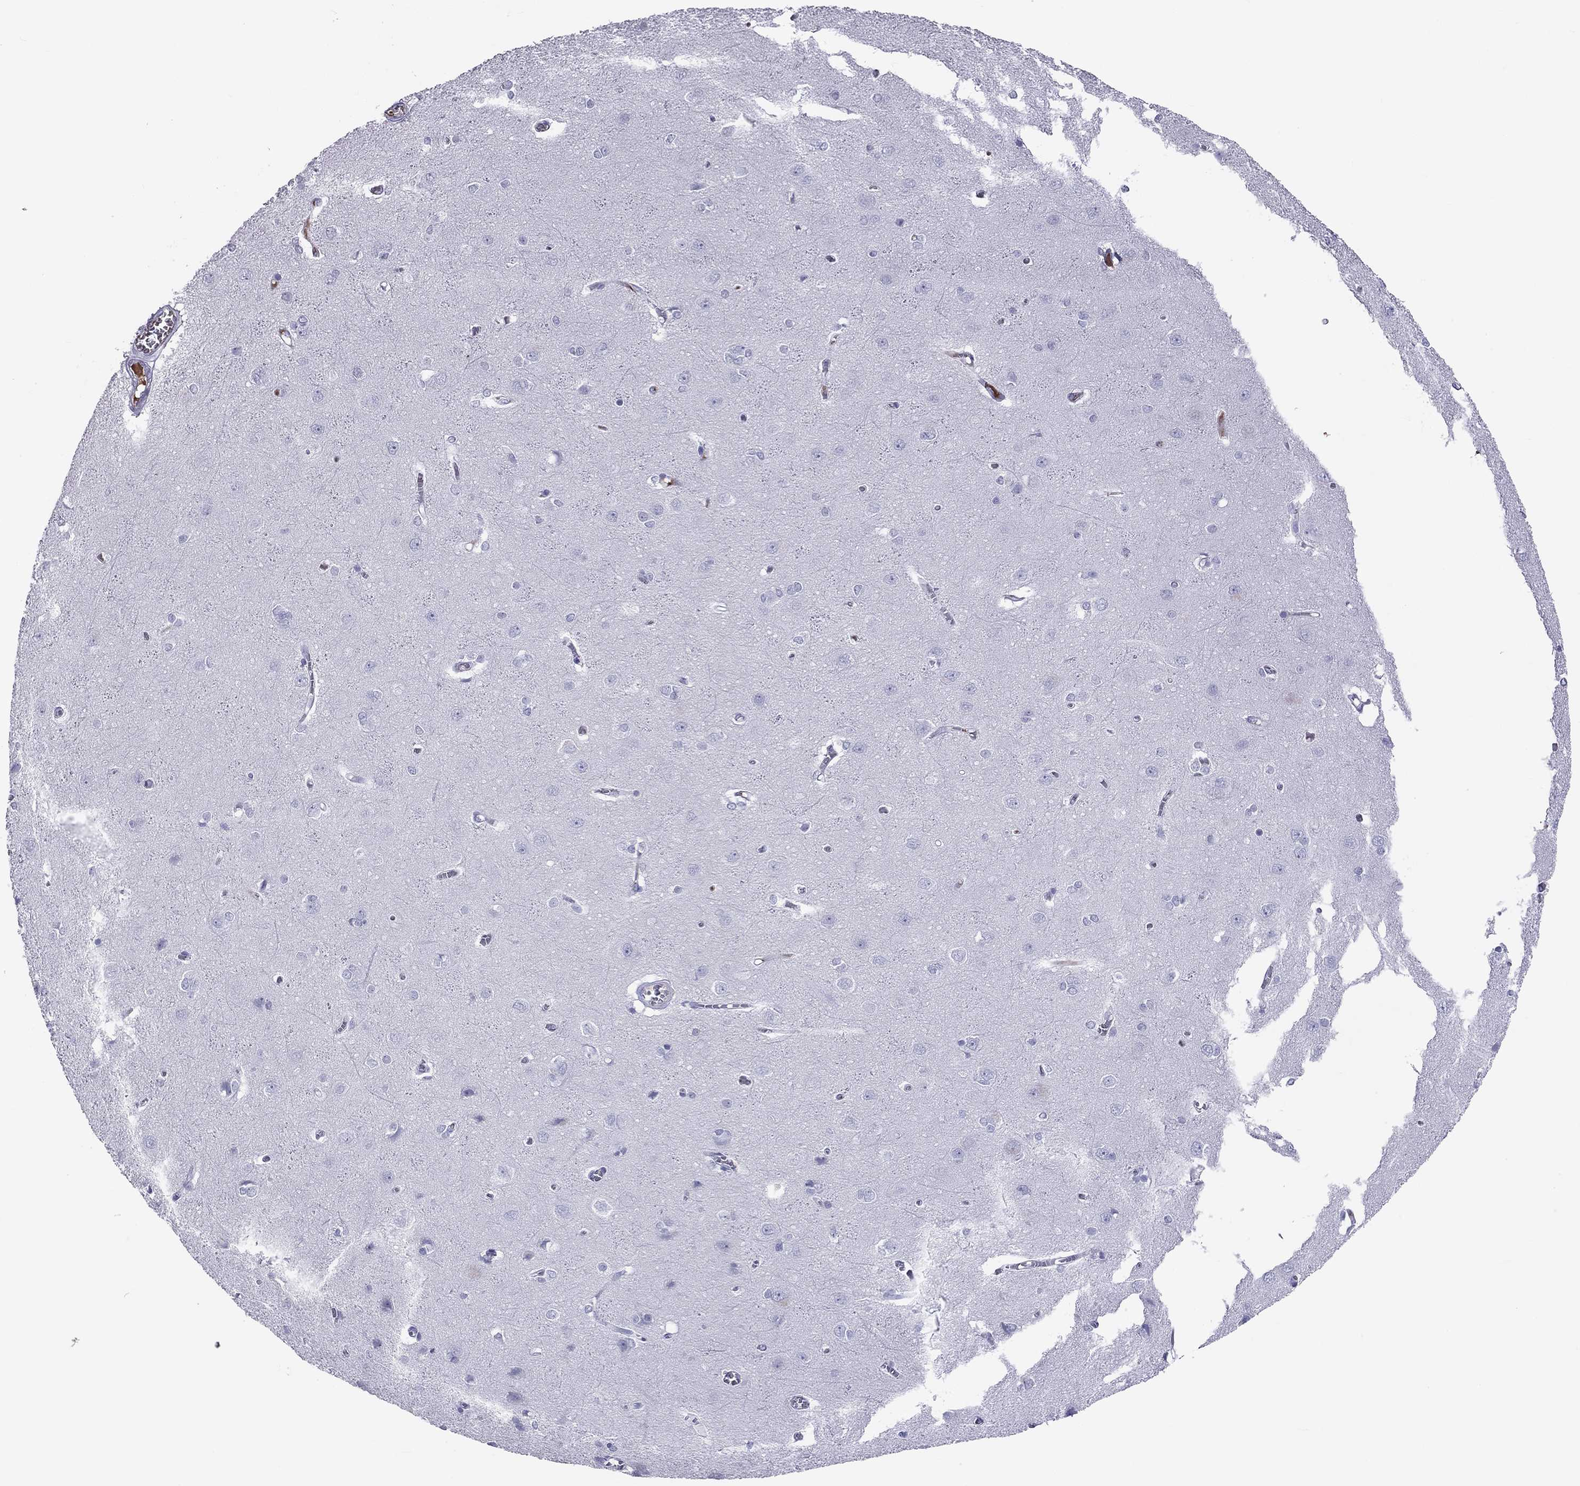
{"staining": {"intensity": "negative", "quantity": "none", "location": "none"}, "tissue": "cerebral cortex", "cell_type": "Endothelial cells", "image_type": "normal", "snomed": [{"axis": "morphology", "description": "Normal tissue, NOS"}, {"axis": "topography", "description": "Cerebral cortex"}], "caption": "Immunohistochemistry image of benign human cerebral cortex stained for a protein (brown), which demonstrates no staining in endothelial cells.", "gene": "KLRG1", "patient": {"sex": "male", "age": 37}}